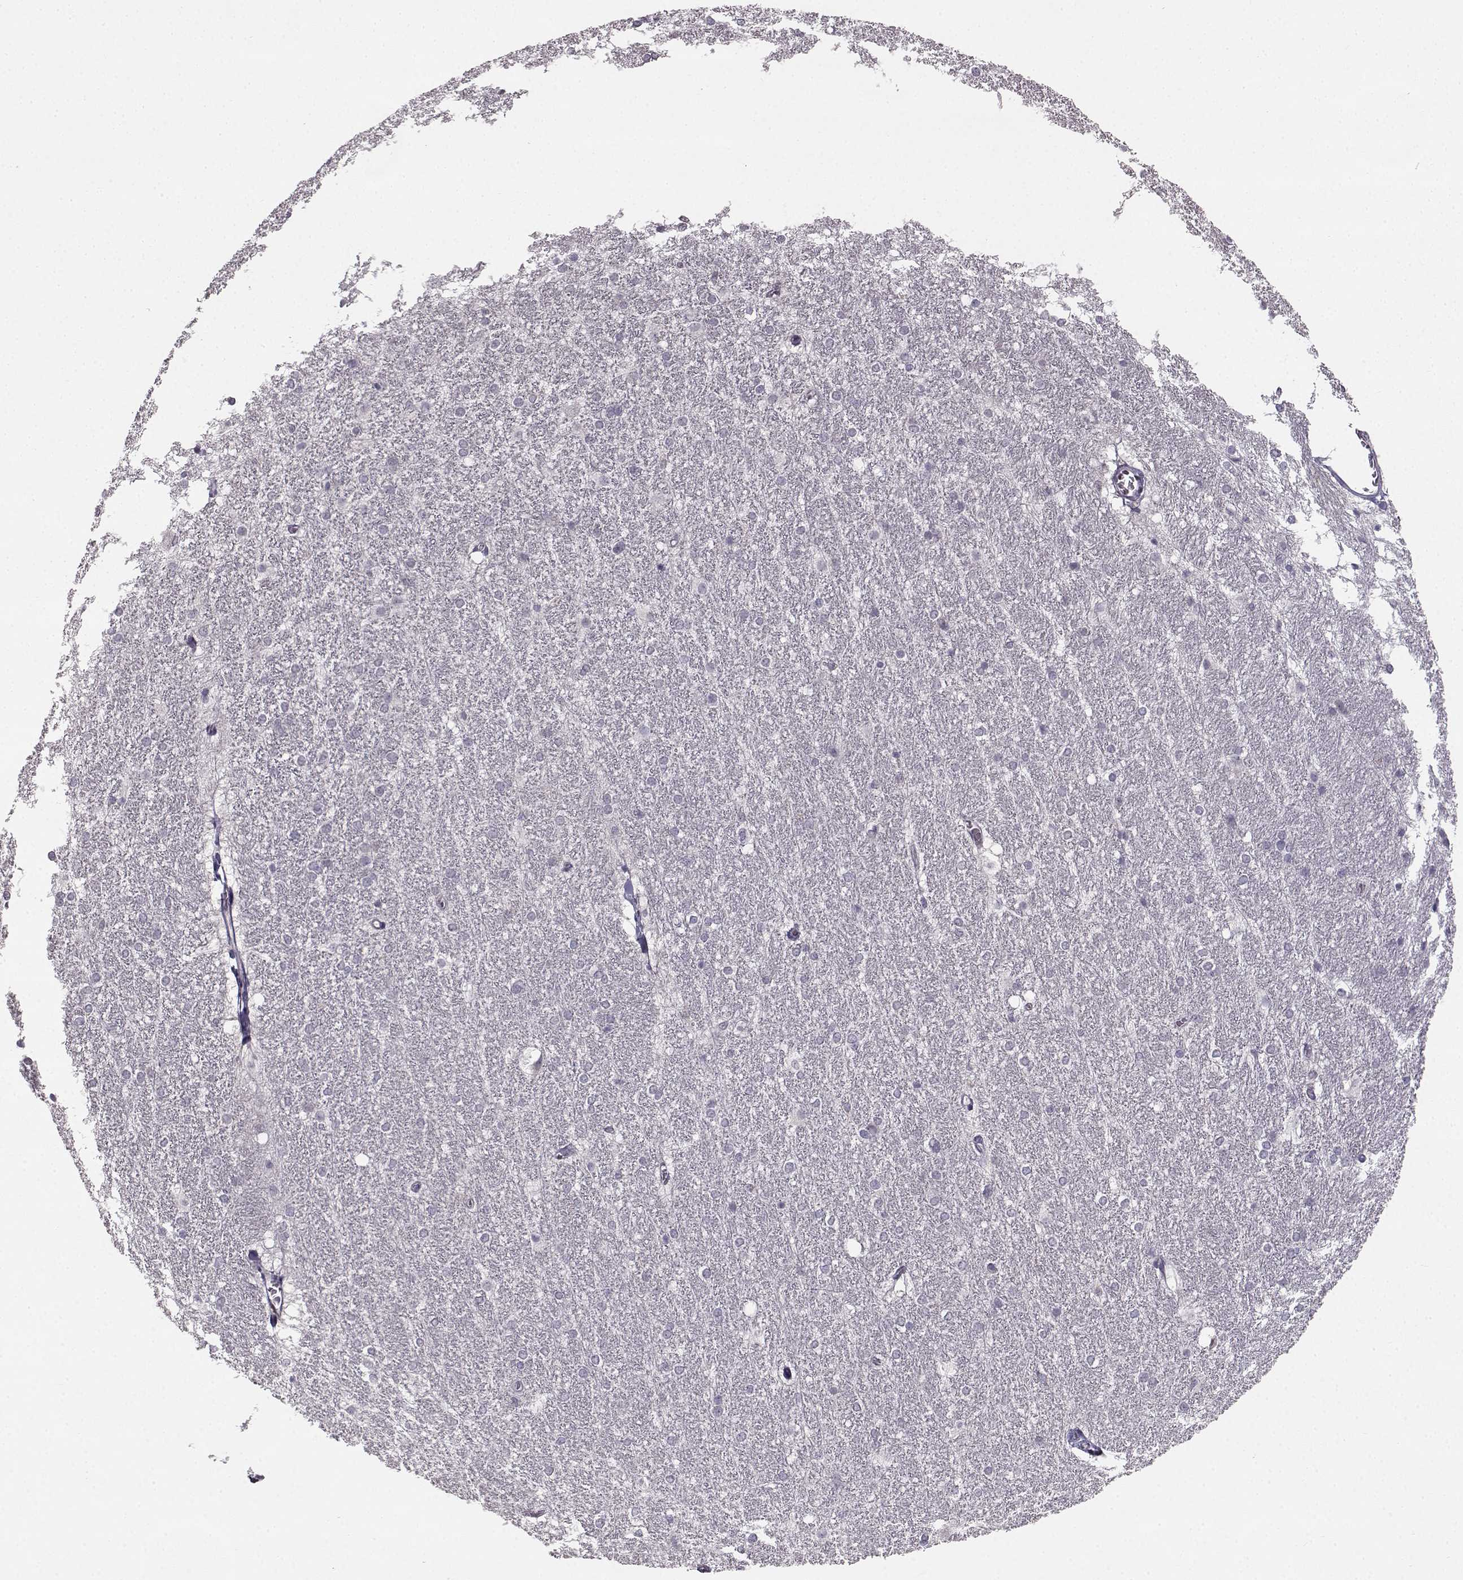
{"staining": {"intensity": "negative", "quantity": "none", "location": "none"}, "tissue": "hippocampus", "cell_type": "Glial cells", "image_type": "normal", "snomed": [{"axis": "morphology", "description": "Normal tissue, NOS"}, {"axis": "topography", "description": "Cerebral cortex"}, {"axis": "topography", "description": "Hippocampus"}], "caption": "Glial cells show no significant protein staining in unremarkable hippocampus. (Brightfield microscopy of DAB immunohistochemistry at high magnification).", "gene": "SPAG17", "patient": {"sex": "female", "age": 19}}